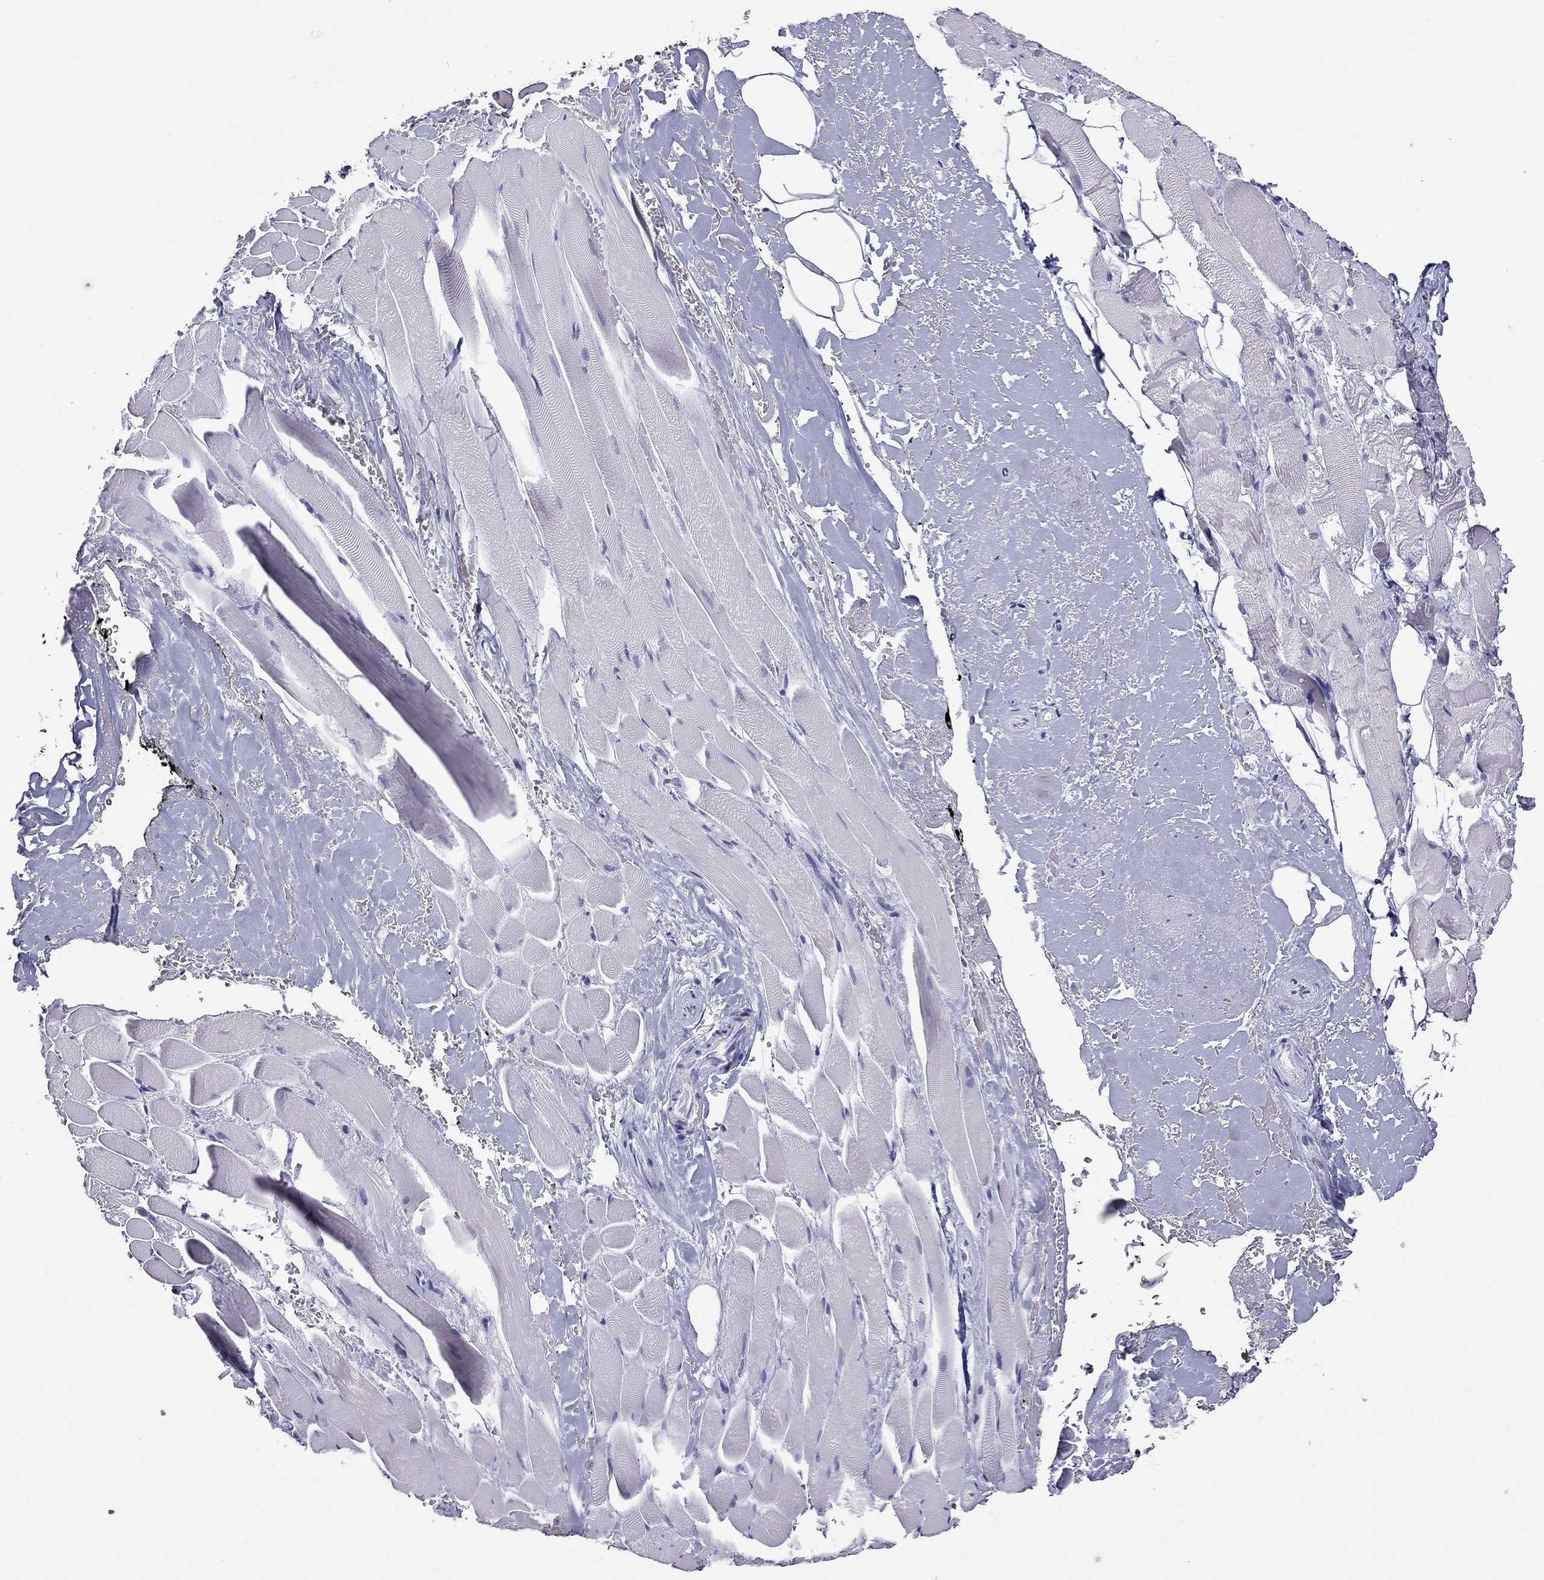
{"staining": {"intensity": "negative", "quantity": "none", "location": "none"}, "tissue": "adipose tissue", "cell_type": "Adipocytes", "image_type": "normal", "snomed": [{"axis": "morphology", "description": "Normal tissue, NOS"}, {"axis": "topography", "description": "Anal"}, {"axis": "topography", "description": "Peripheral nerve tissue"}], "caption": "An IHC histopathology image of unremarkable adipose tissue is shown. There is no staining in adipocytes of adipose tissue. Nuclei are stained in blue.", "gene": "SLAMF1", "patient": {"sex": "male", "age": 53}}